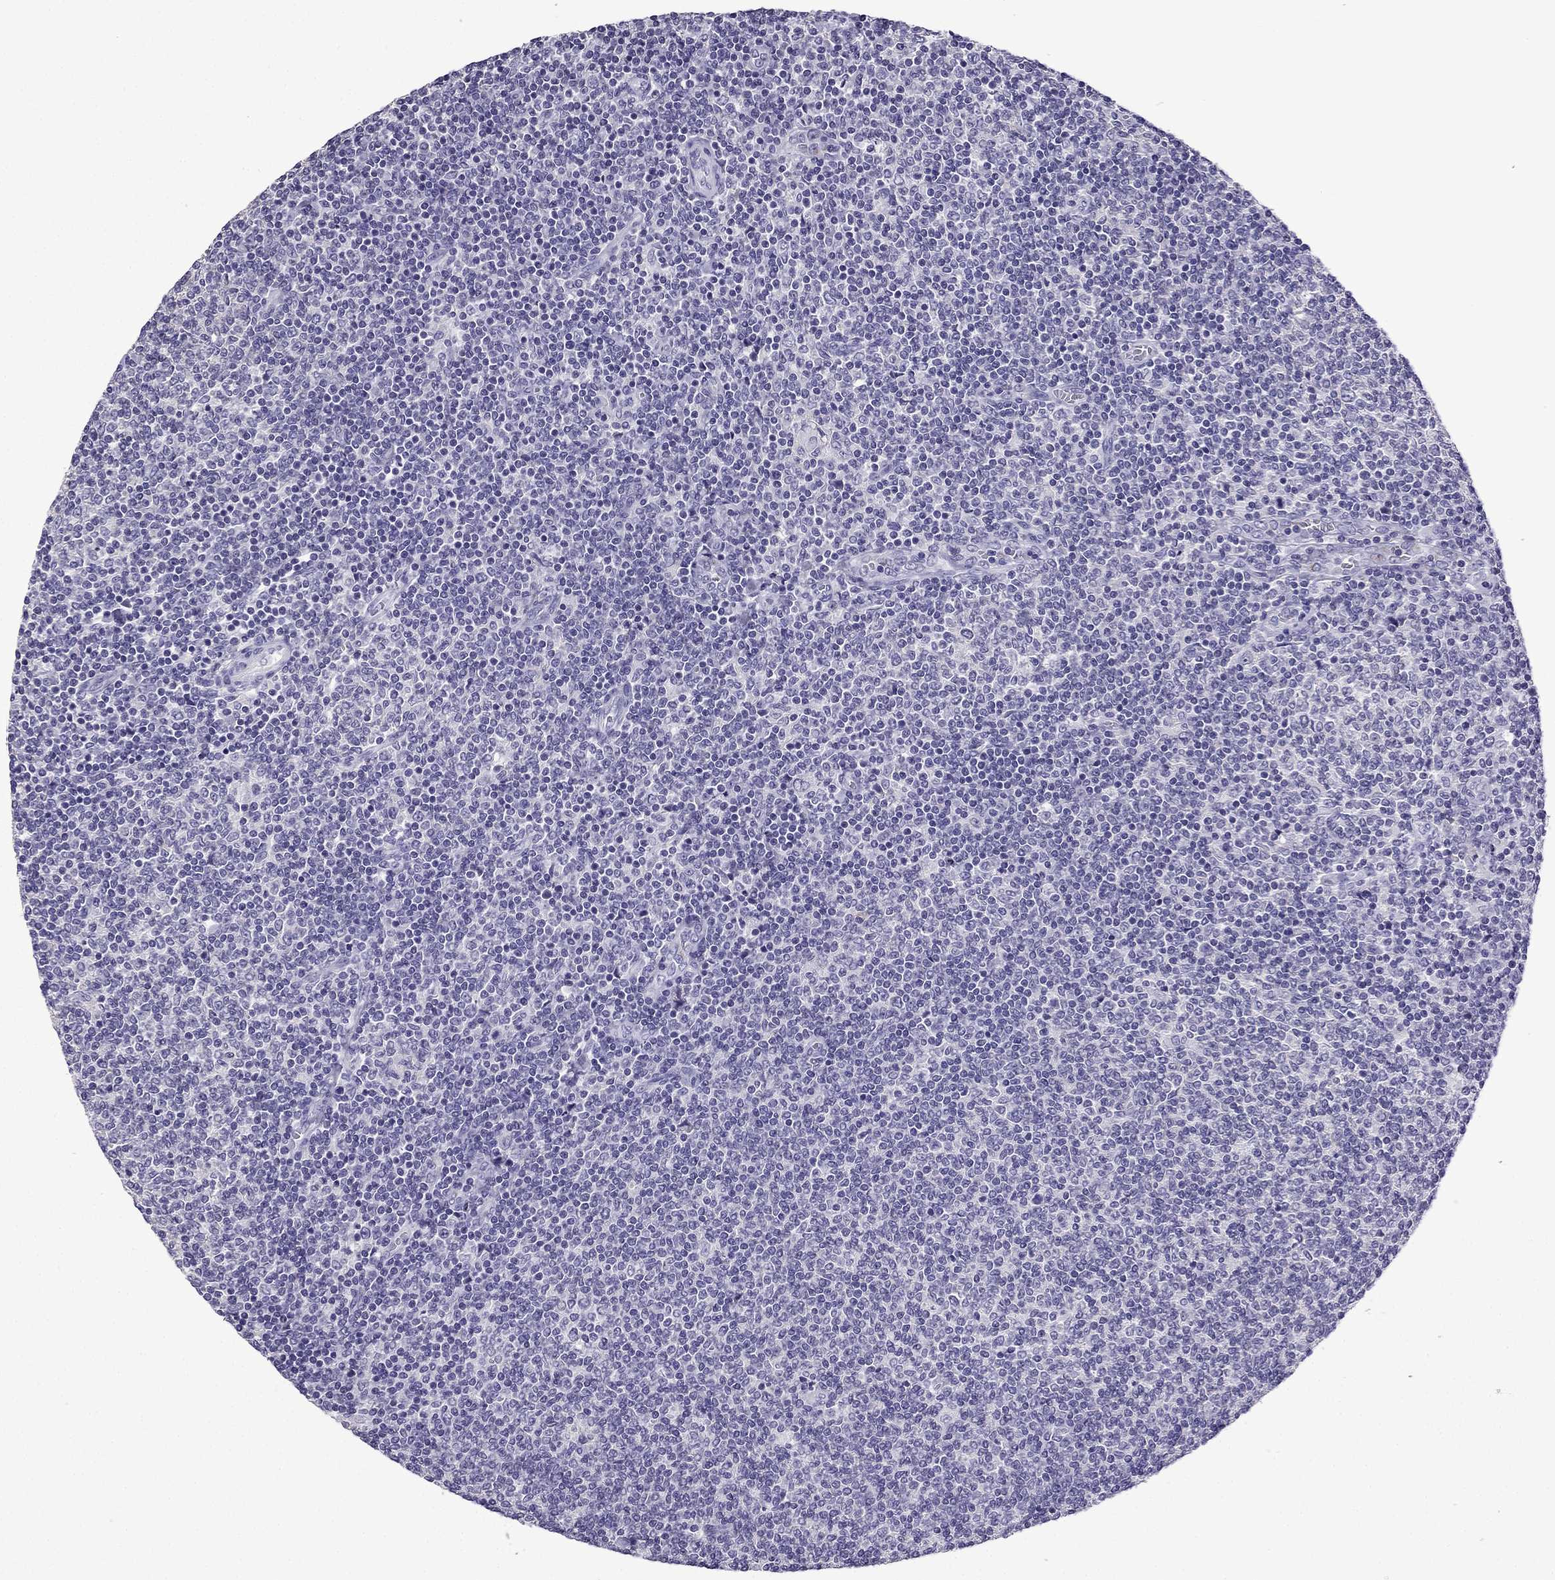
{"staining": {"intensity": "negative", "quantity": "none", "location": "none"}, "tissue": "lymphoma", "cell_type": "Tumor cells", "image_type": "cancer", "snomed": [{"axis": "morphology", "description": "Malignant lymphoma, non-Hodgkin's type, Low grade"}, {"axis": "topography", "description": "Lymph node"}], "caption": "DAB immunohistochemical staining of human malignant lymphoma, non-Hodgkin's type (low-grade) reveals no significant expression in tumor cells.", "gene": "TTN", "patient": {"sex": "male", "age": 52}}